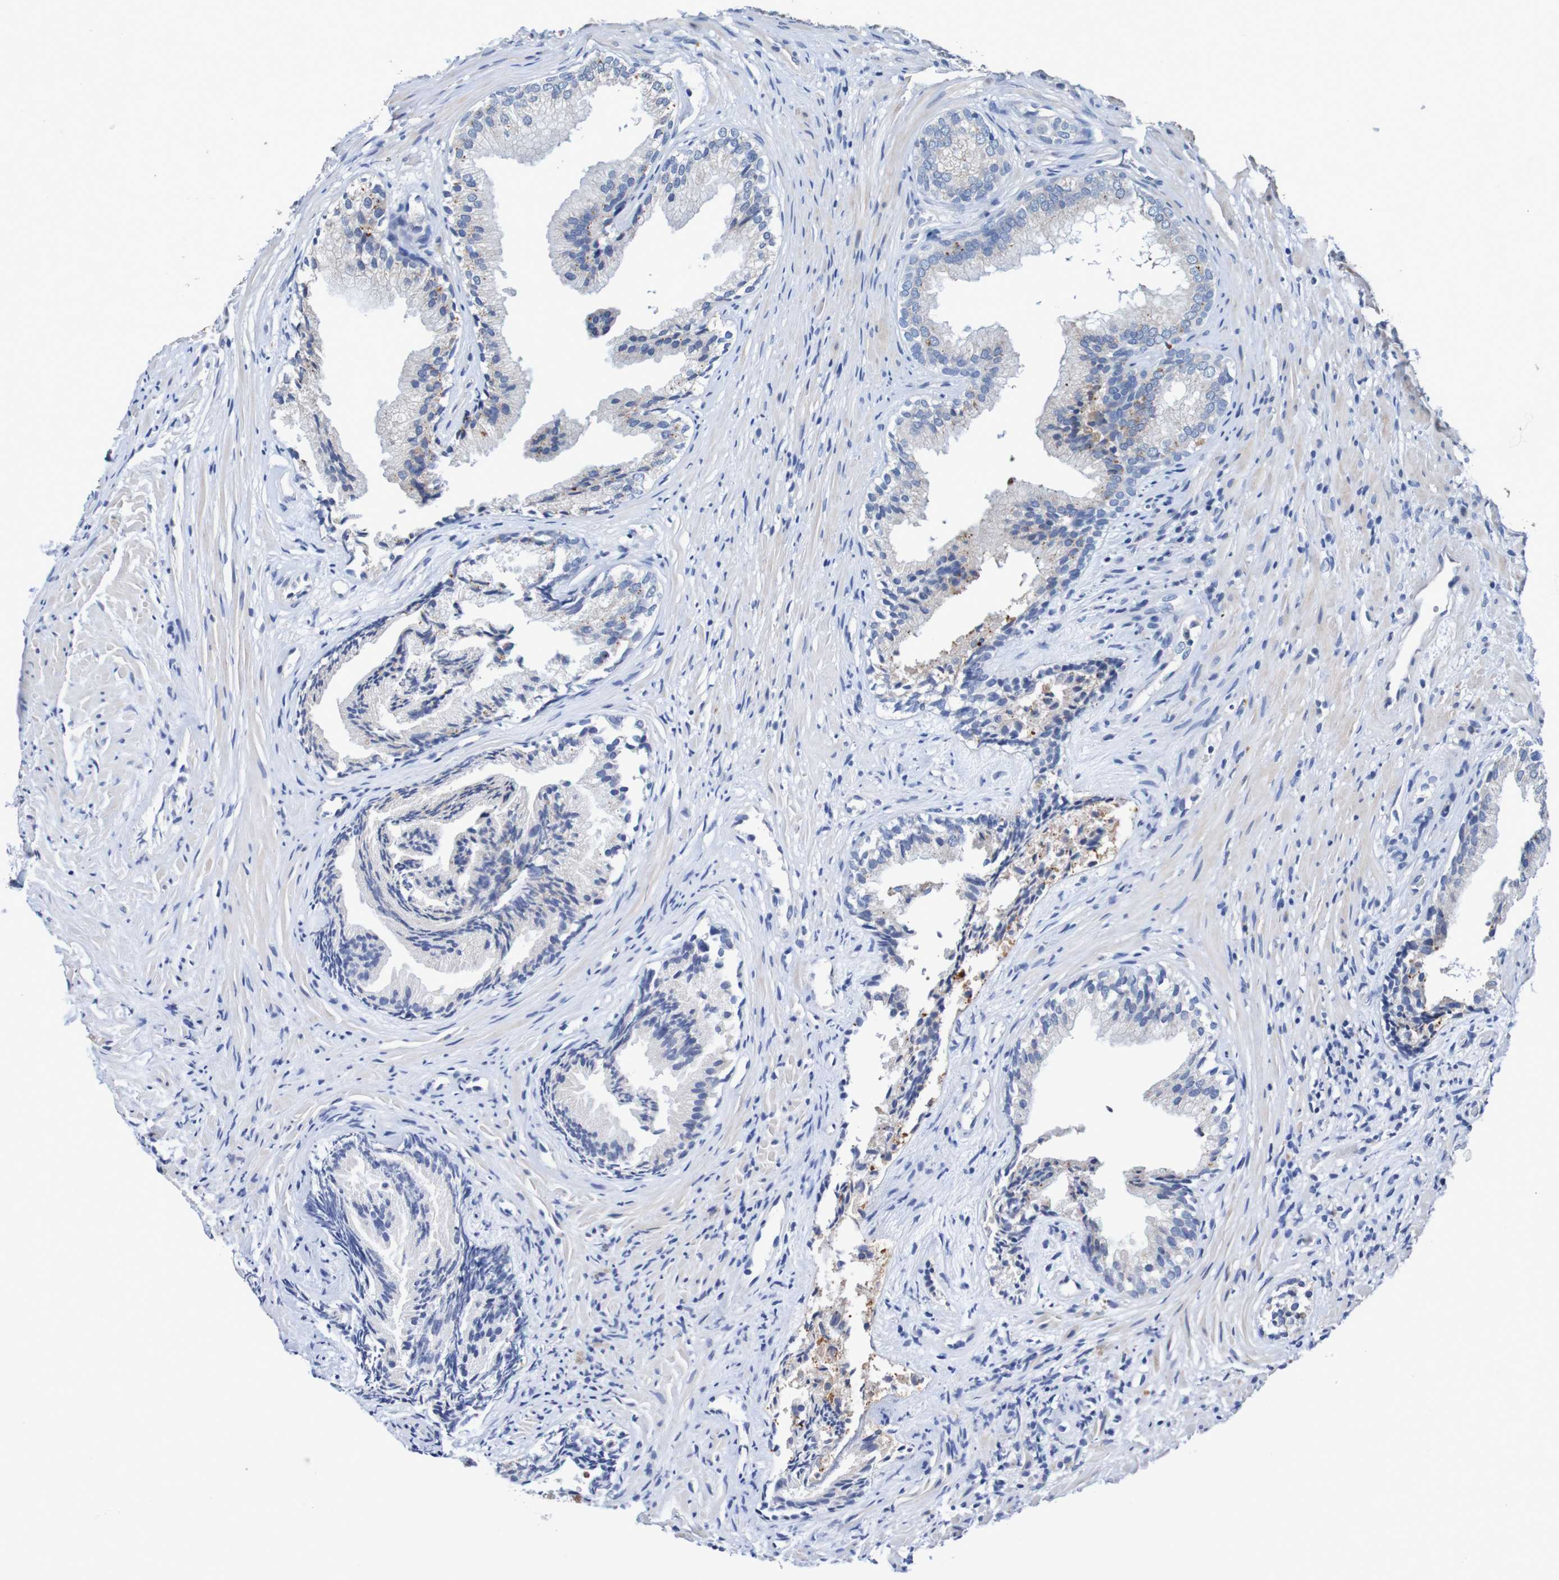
{"staining": {"intensity": "strong", "quantity": "25%-75%", "location": "cytoplasmic/membranous"}, "tissue": "prostate", "cell_type": "Glandular cells", "image_type": "normal", "snomed": [{"axis": "morphology", "description": "Normal tissue, NOS"}, {"axis": "topography", "description": "Prostate"}], "caption": "The immunohistochemical stain highlights strong cytoplasmic/membranous expression in glandular cells of normal prostate. (brown staining indicates protein expression, while blue staining denotes nuclei).", "gene": "FIBP", "patient": {"sex": "male", "age": 76}}